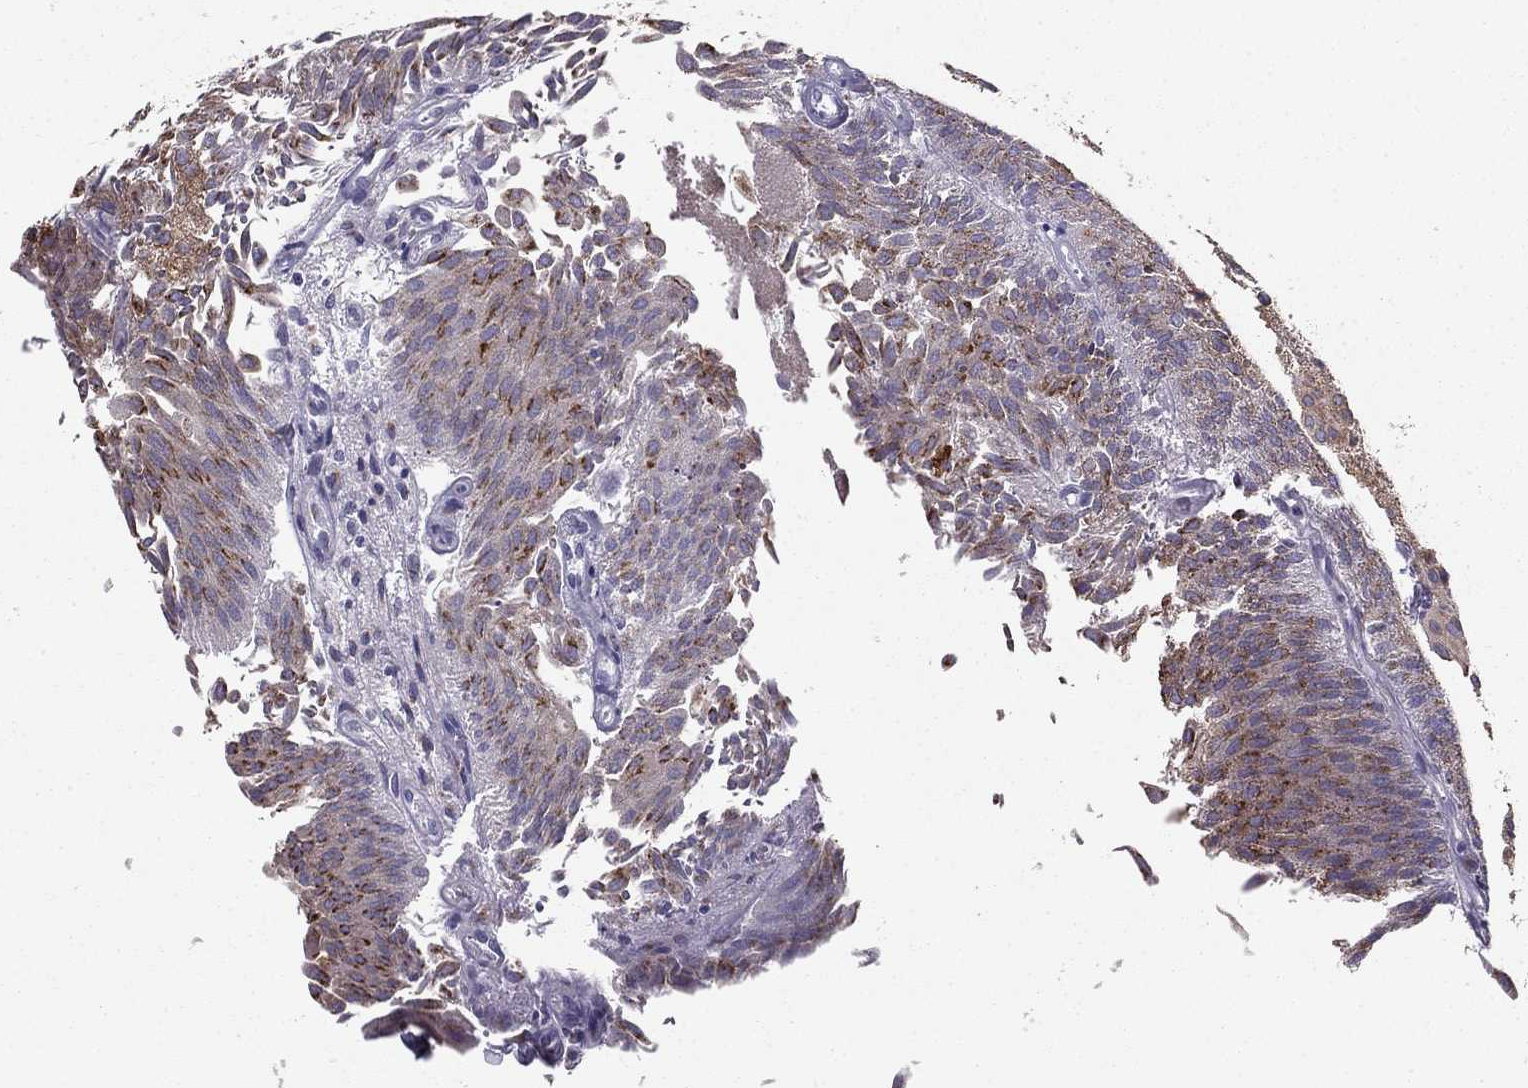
{"staining": {"intensity": "moderate", "quantity": "25%-75%", "location": "cytoplasmic/membranous"}, "tissue": "urothelial cancer", "cell_type": "Tumor cells", "image_type": "cancer", "snomed": [{"axis": "morphology", "description": "Urothelial carcinoma, Low grade"}, {"axis": "topography", "description": "Urinary bladder"}], "caption": "Moderate cytoplasmic/membranous positivity for a protein is seen in about 25%-75% of tumor cells of urothelial cancer using immunohistochemistry (IHC).", "gene": "TMED3", "patient": {"sex": "male", "age": 64}}